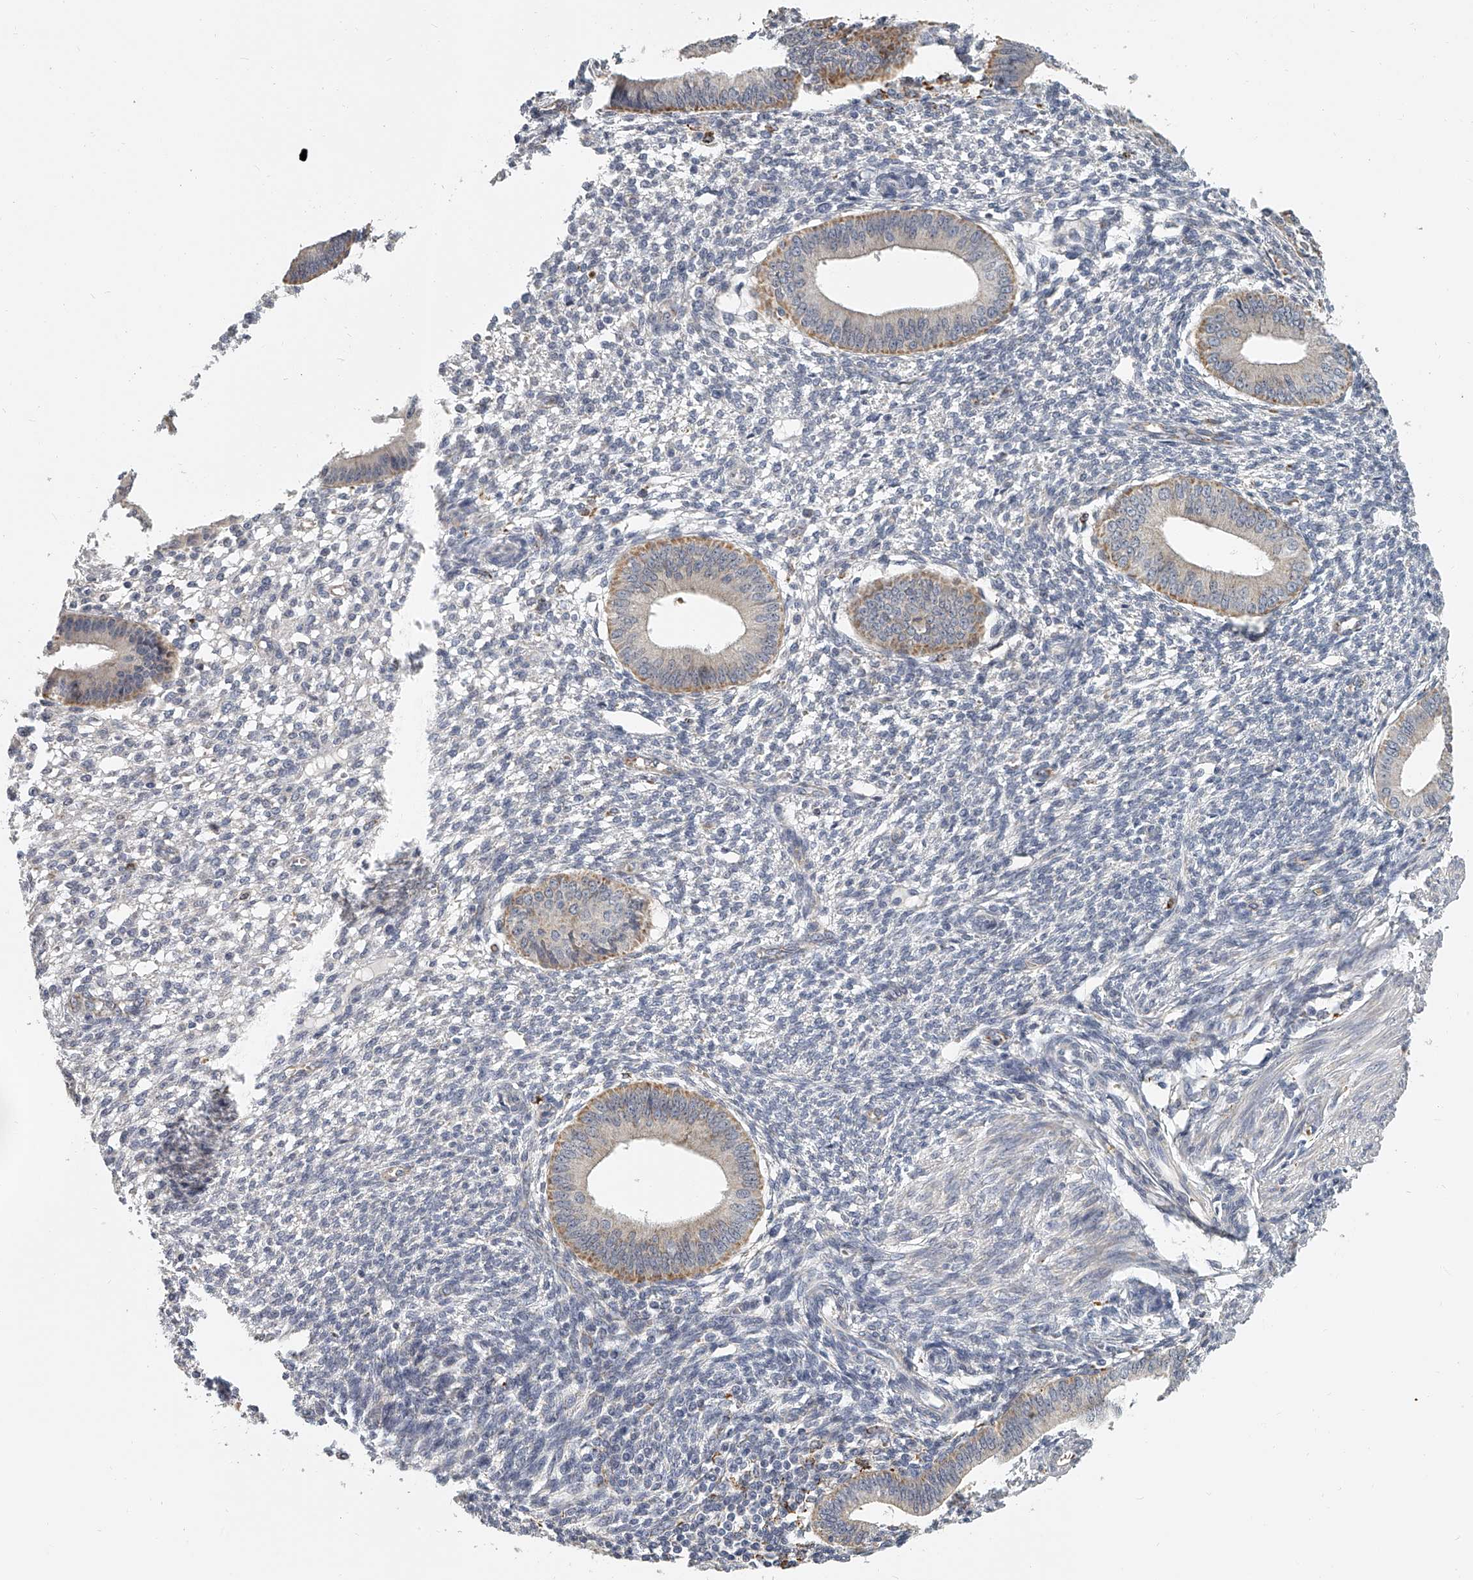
{"staining": {"intensity": "negative", "quantity": "none", "location": "none"}, "tissue": "endometrium", "cell_type": "Cells in endometrial stroma", "image_type": "normal", "snomed": [{"axis": "morphology", "description": "Normal tissue, NOS"}, {"axis": "topography", "description": "Endometrium"}], "caption": "Immunohistochemistry photomicrograph of unremarkable human endometrium stained for a protein (brown), which exhibits no staining in cells in endometrial stroma.", "gene": "KLHL7", "patient": {"sex": "female", "age": 46}}